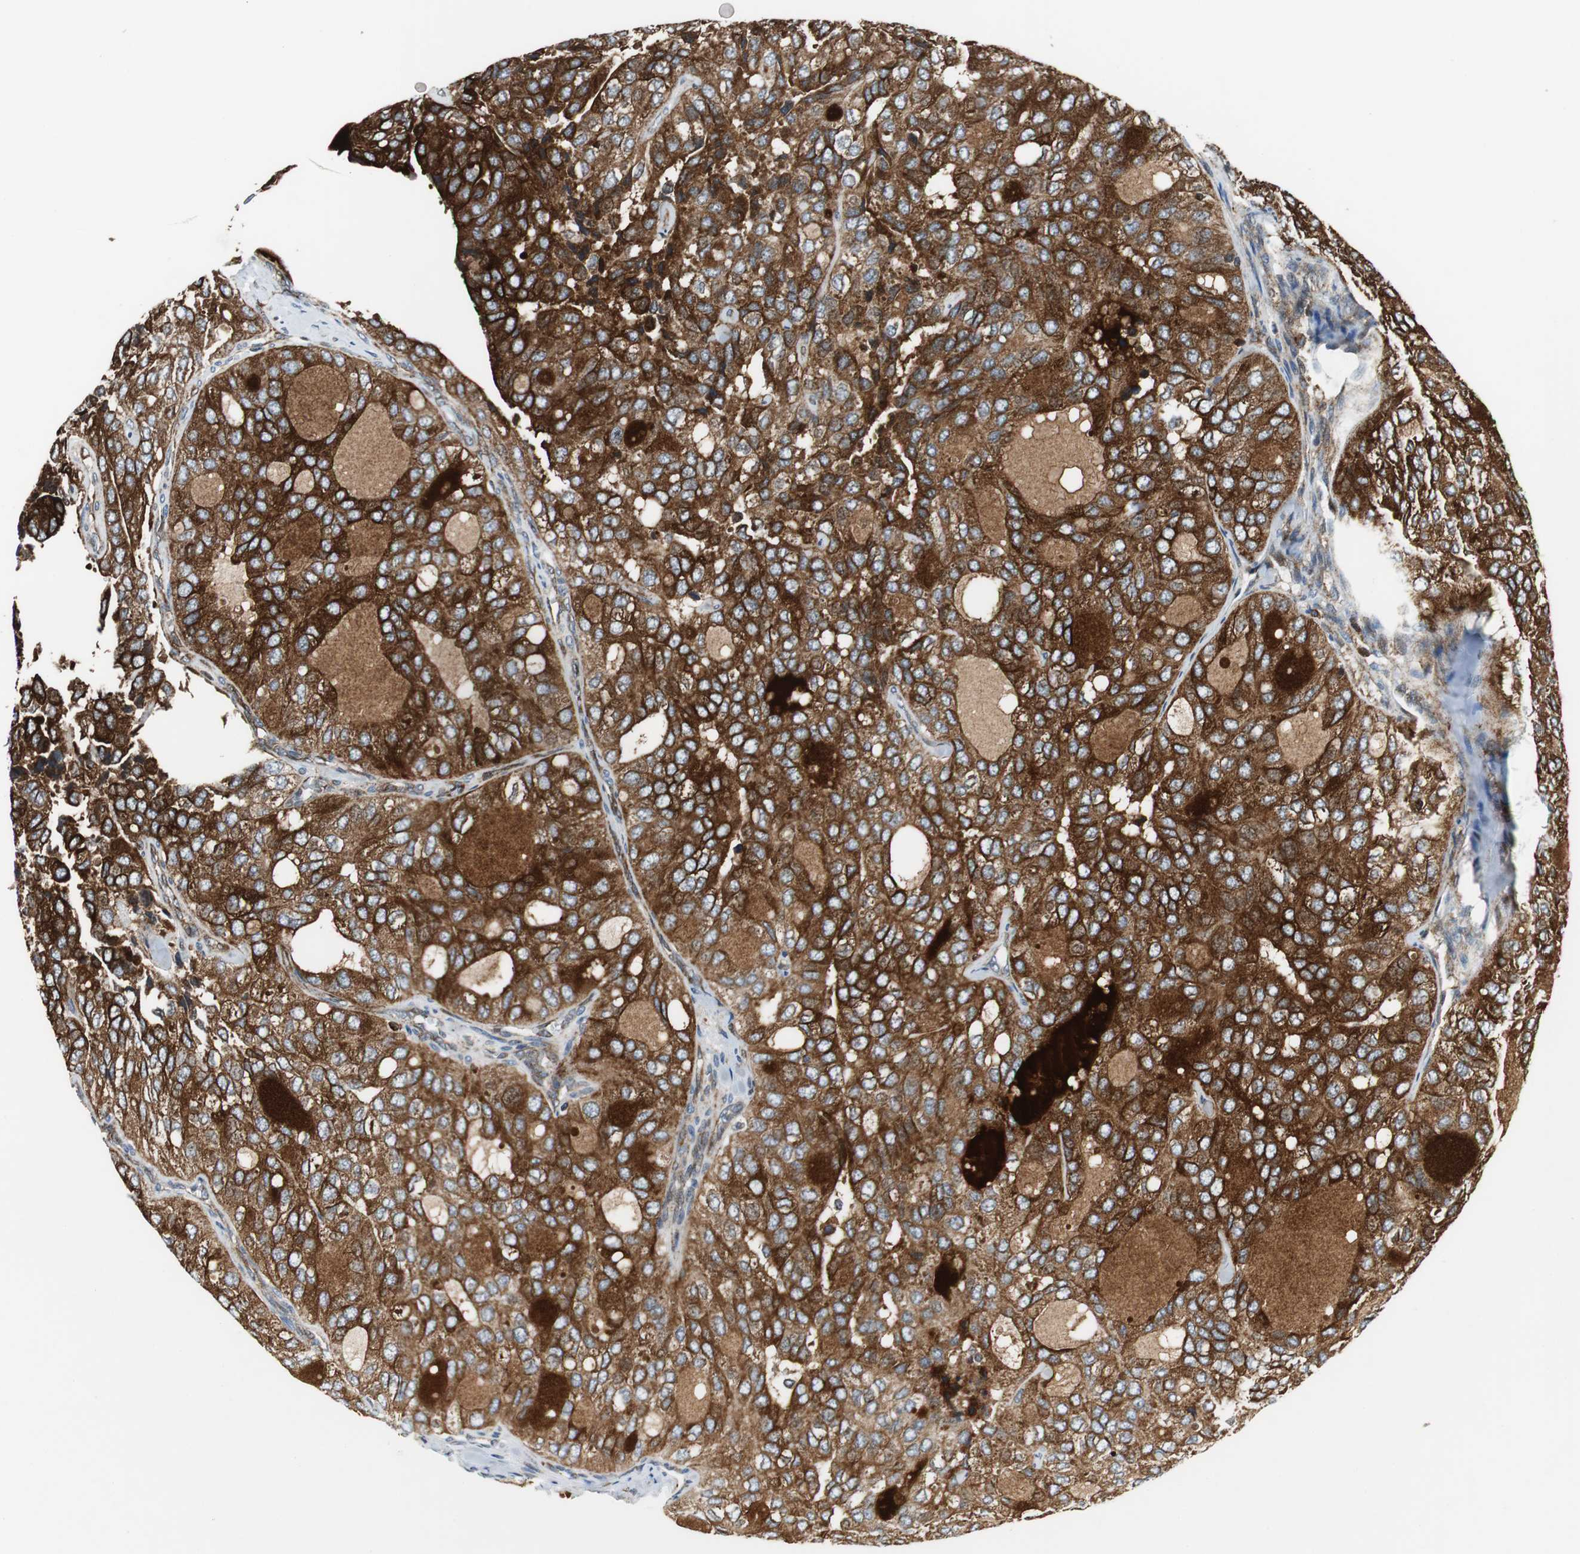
{"staining": {"intensity": "strong", "quantity": ">75%", "location": "cytoplasmic/membranous"}, "tissue": "thyroid cancer", "cell_type": "Tumor cells", "image_type": "cancer", "snomed": [{"axis": "morphology", "description": "Follicular adenoma carcinoma, NOS"}, {"axis": "topography", "description": "Thyroid gland"}], "caption": "A brown stain labels strong cytoplasmic/membranous positivity of a protein in thyroid cancer tumor cells.", "gene": "TUBA4A", "patient": {"sex": "male", "age": 75}}